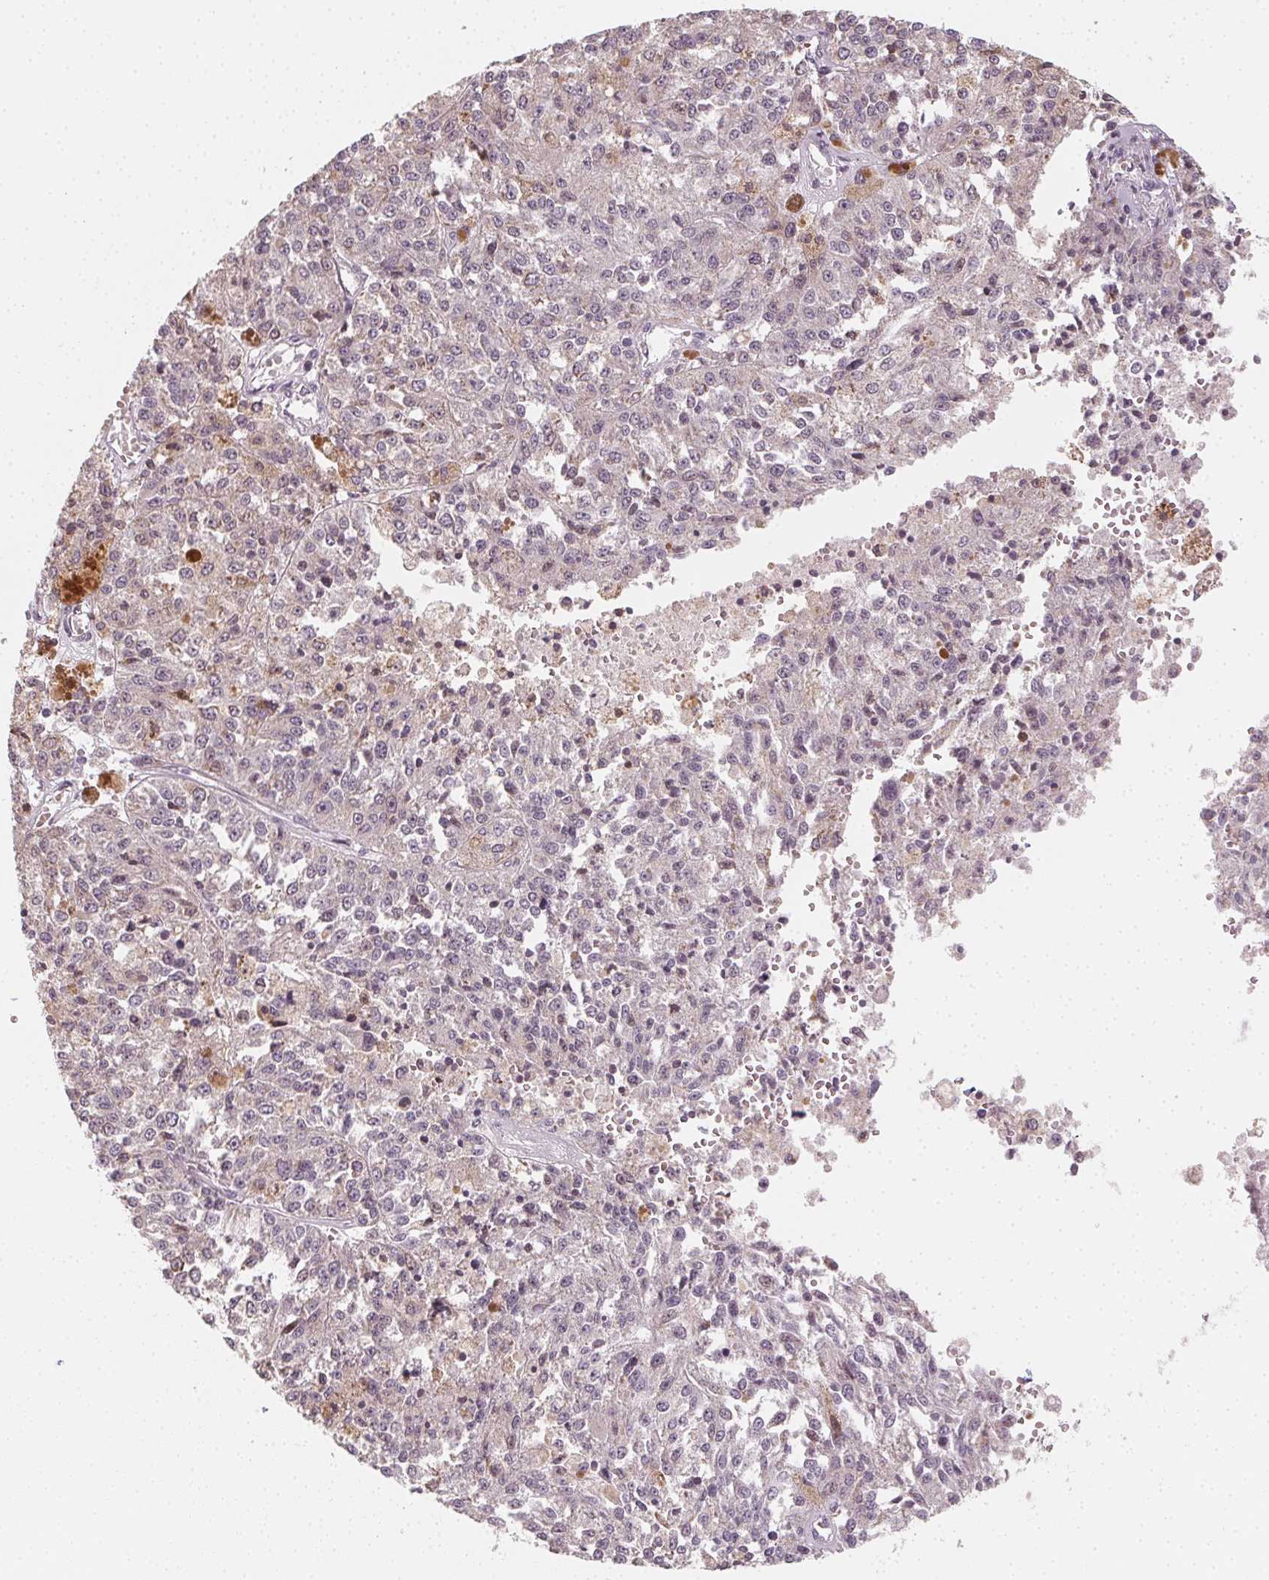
{"staining": {"intensity": "negative", "quantity": "none", "location": "none"}, "tissue": "melanoma", "cell_type": "Tumor cells", "image_type": "cancer", "snomed": [{"axis": "morphology", "description": "Malignant melanoma, Metastatic site"}, {"axis": "topography", "description": "Lymph node"}], "caption": "Protein analysis of melanoma reveals no significant positivity in tumor cells. Brightfield microscopy of immunohistochemistry stained with DAB (brown) and hematoxylin (blue), captured at high magnification.", "gene": "CCDC96", "patient": {"sex": "female", "age": 64}}